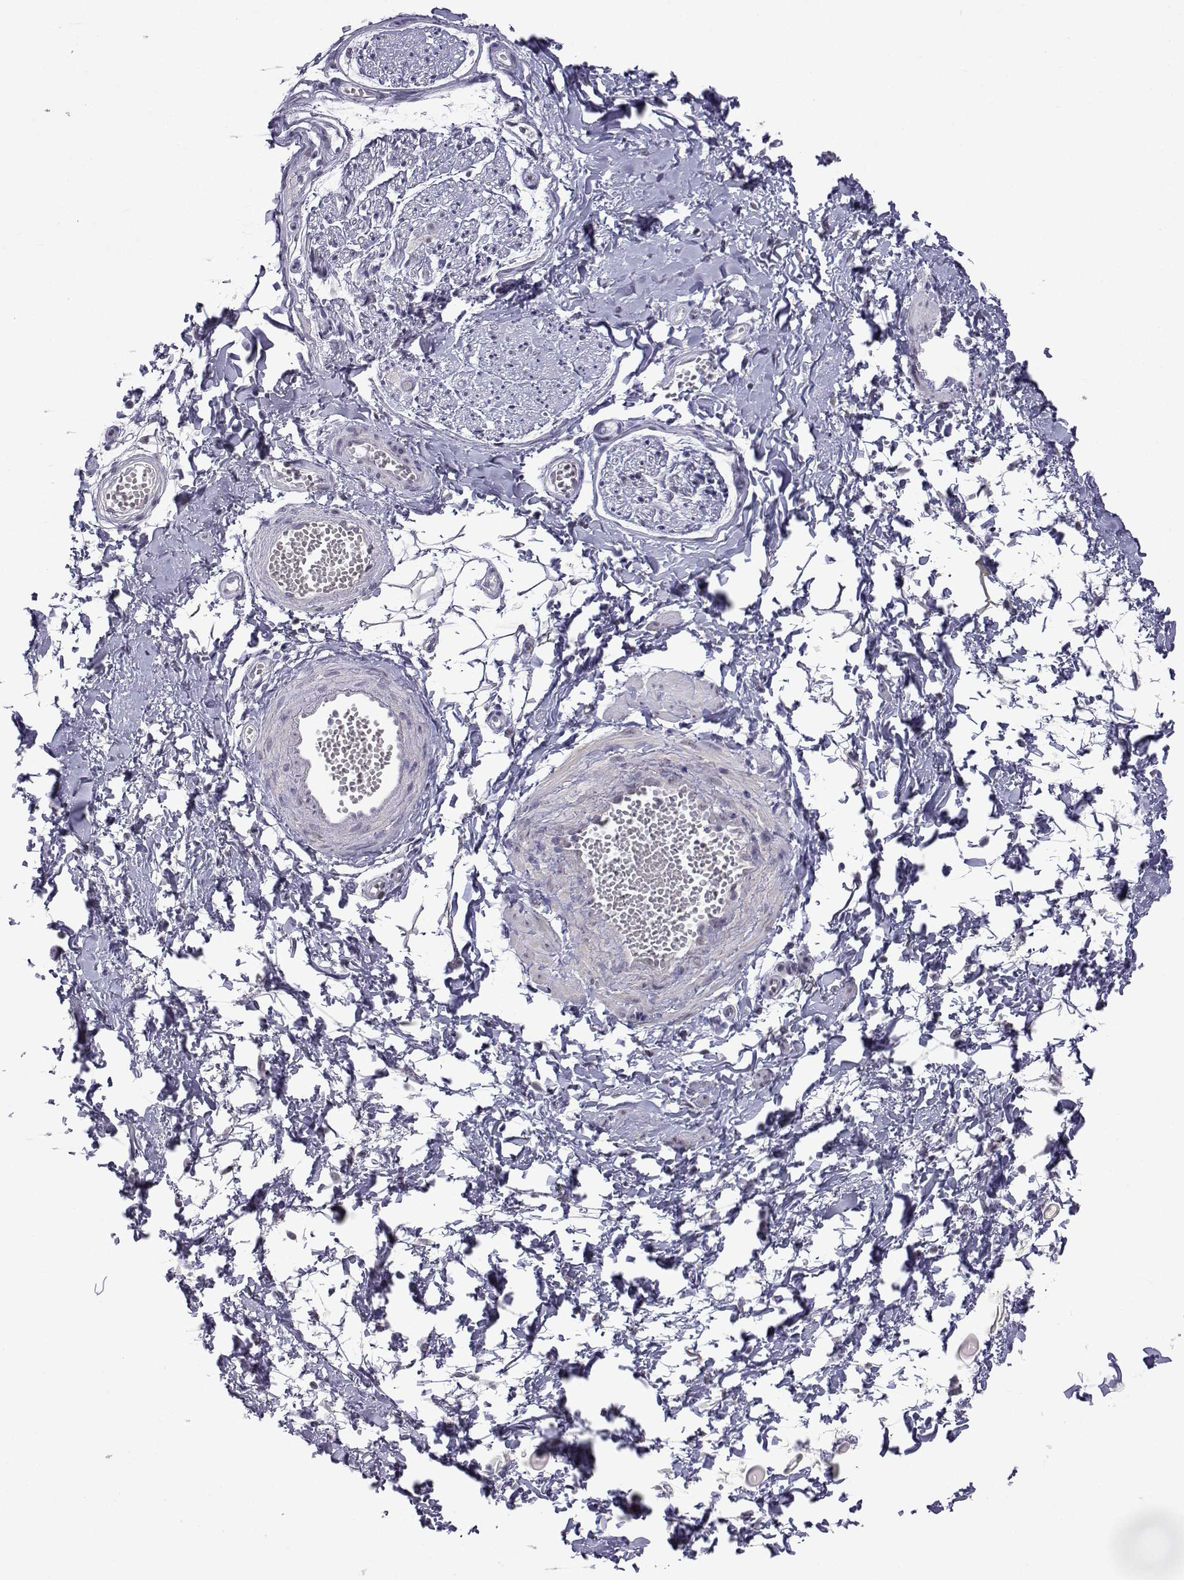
{"staining": {"intensity": "negative", "quantity": "none", "location": "none"}, "tissue": "adipose tissue", "cell_type": "Adipocytes", "image_type": "normal", "snomed": [{"axis": "morphology", "description": "Normal tissue, NOS"}, {"axis": "topography", "description": "Smooth muscle"}, {"axis": "topography", "description": "Peripheral nerve tissue"}], "caption": "Immunohistochemistry (IHC) micrograph of normal adipose tissue: human adipose tissue stained with DAB (3,3'-diaminobenzidine) exhibits no significant protein expression in adipocytes.", "gene": "MED26", "patient": {"sex": "male", "age": 22}}